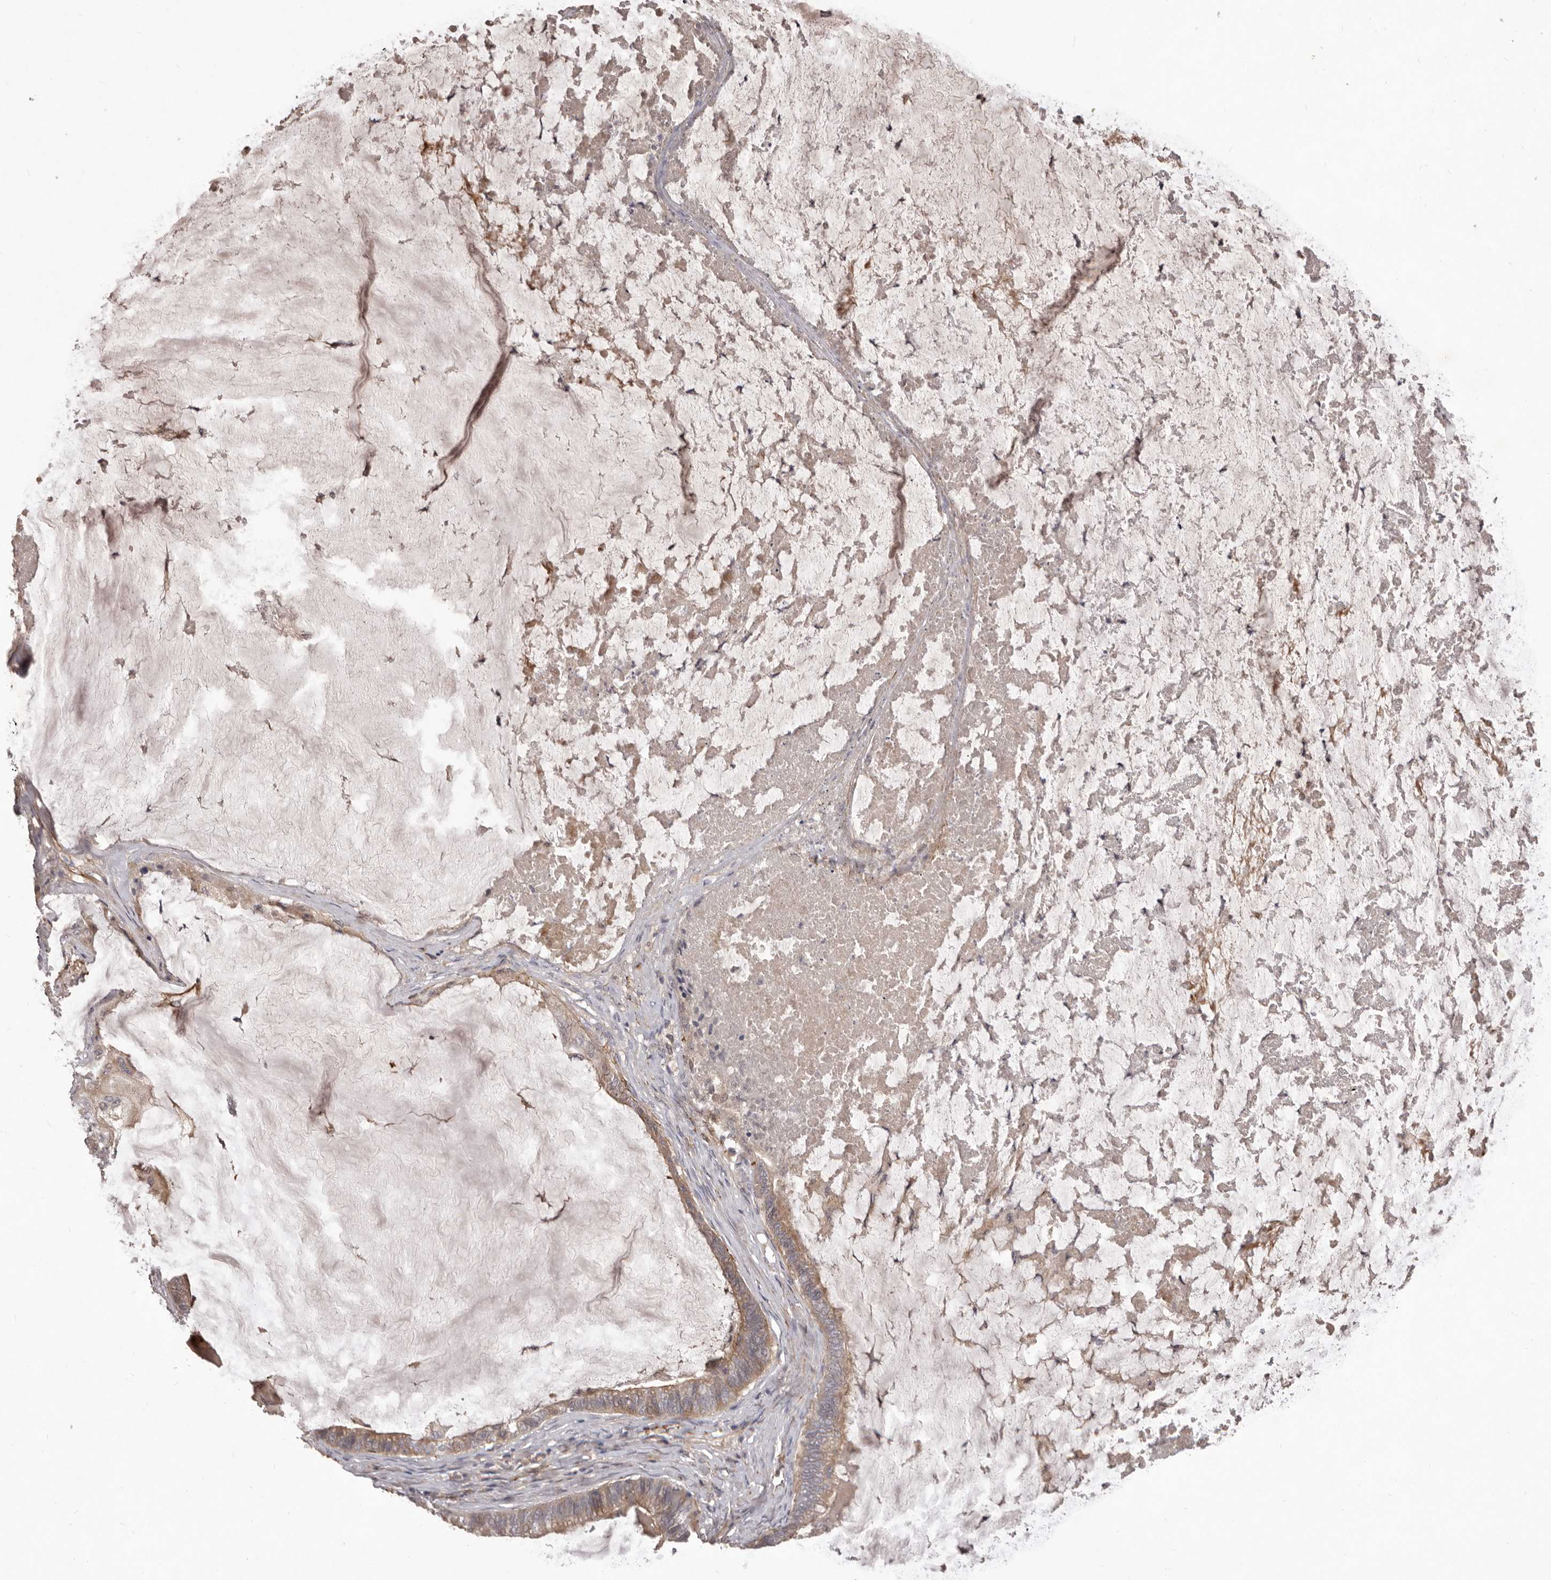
{"staining": {"intensity": "moderate", "quantity": ">75%", "location": "cytoplasmic/membranous"}, "tissue": "ovarian cancer", "cell_type": "Tumor cells", "image_type": "cancer", "snomed": [{"axis": "morphology", "description": "Cystadenocarcinoma, mucinous, NOS"}, {"axis": "topography", "description": "Ovary"}], "caption": "The histopathology image demonstrates a brown stain indicating the presence of a protein in the cytoplasmic/membranous of tumor cells in ovarian cancer (mucinous cystadenocarcinoma). (DAB IHC, brown staining for protein, blue staining for nuclei).", "gene": "HBS1L", "patient": {"sex": "female", "age": 61}}